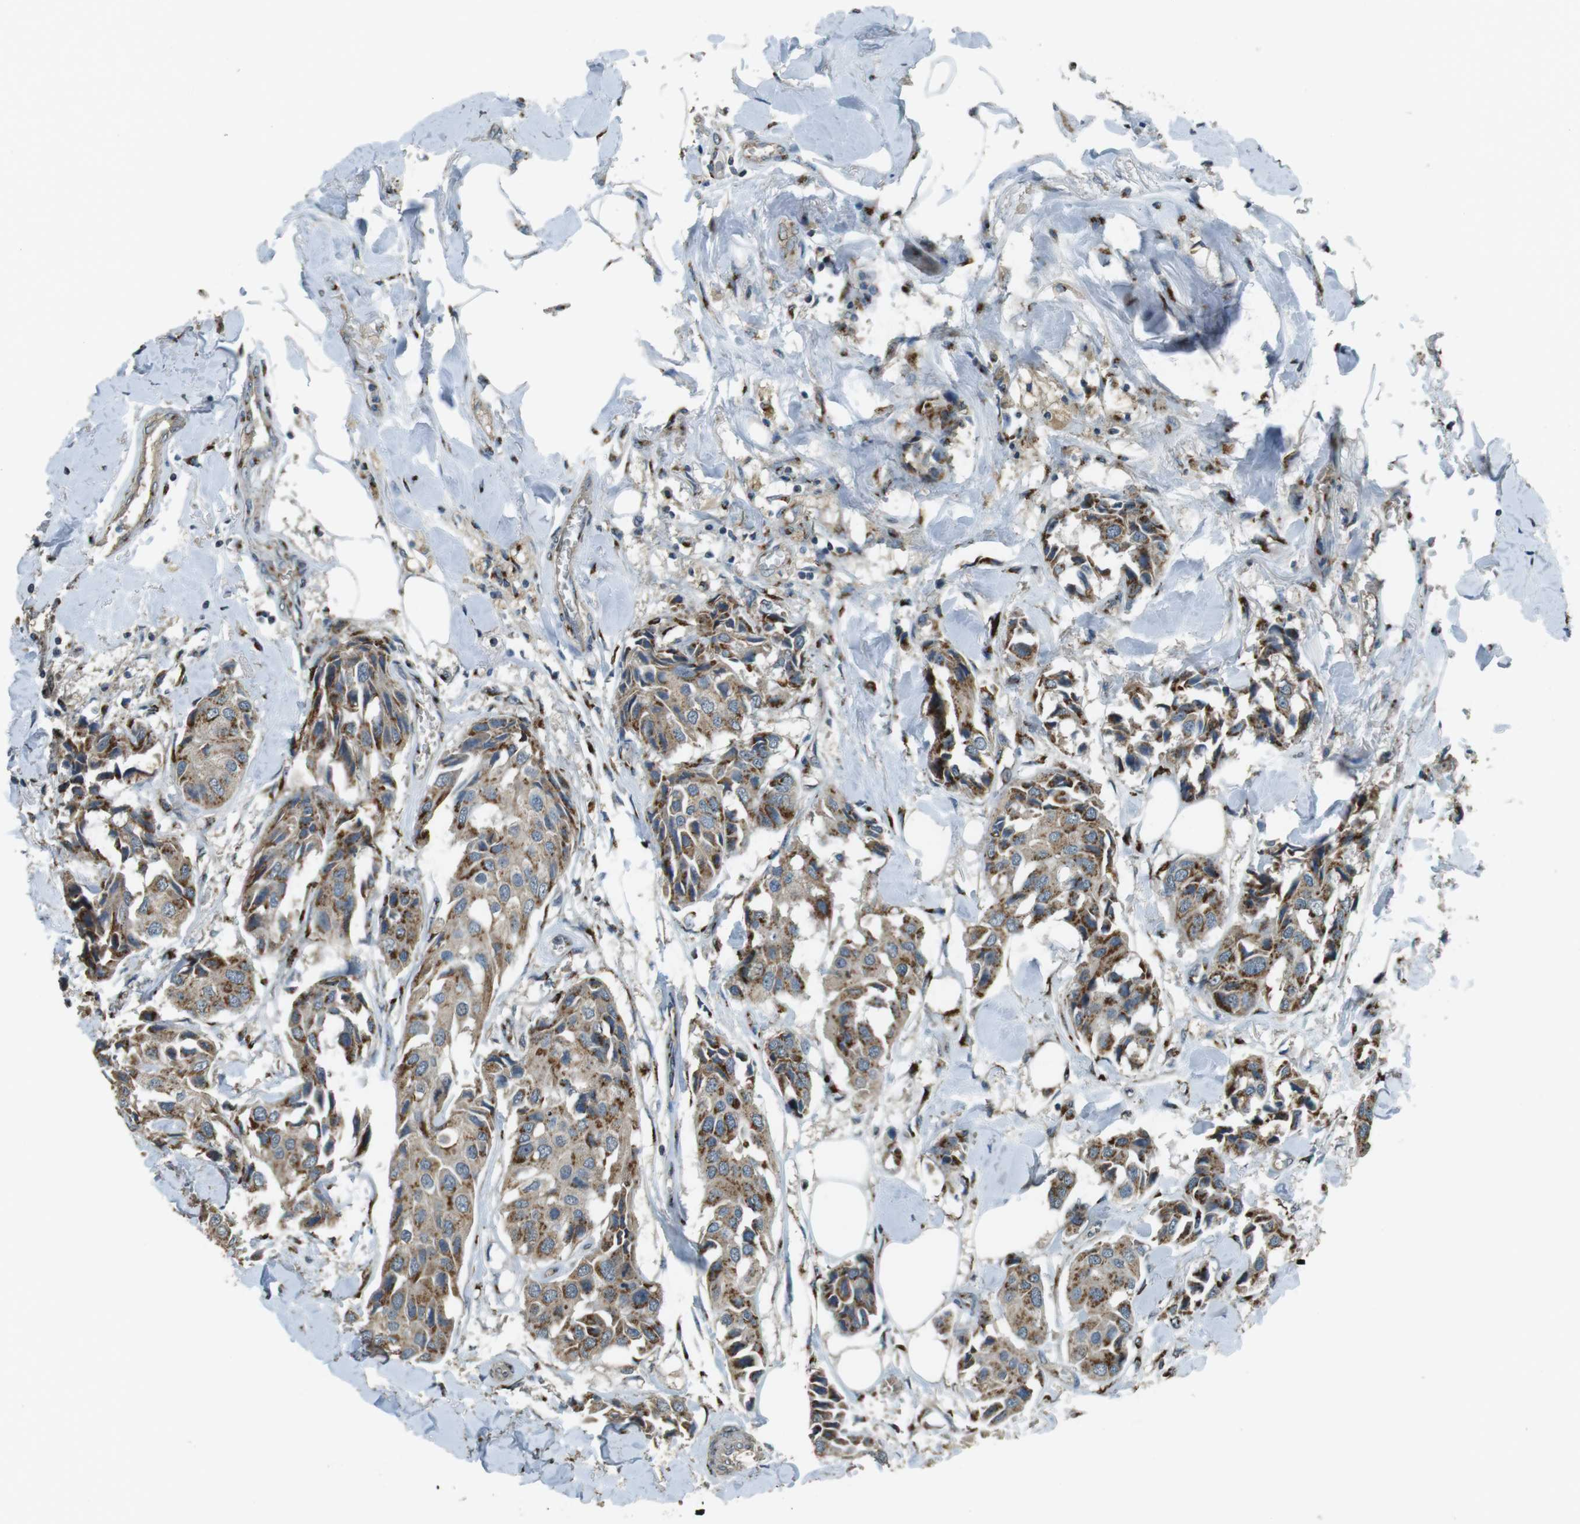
{"staining": {"intensity": "moderate", "quantity": ">75%", "location": "cytoplasmic/membranous"}, "tissue": "breast cancer", "cell_type": "Tumor cells", "image_type": "cancer", "snomed": [{"axis": "morphology", "description": "Duct carcinoma"}, {"axis": "topography", "description": "Breast"}], "caption": "Breast cancer (infiltrating ductal carcinoma) tissue demonstrates moderate cytoplasmic/membranous expression in approximately >75% of tumor cells, visualized by immunohistochemistry.", "gene": "TMEM115", "patient": {"sex": "female", "age": 80}}